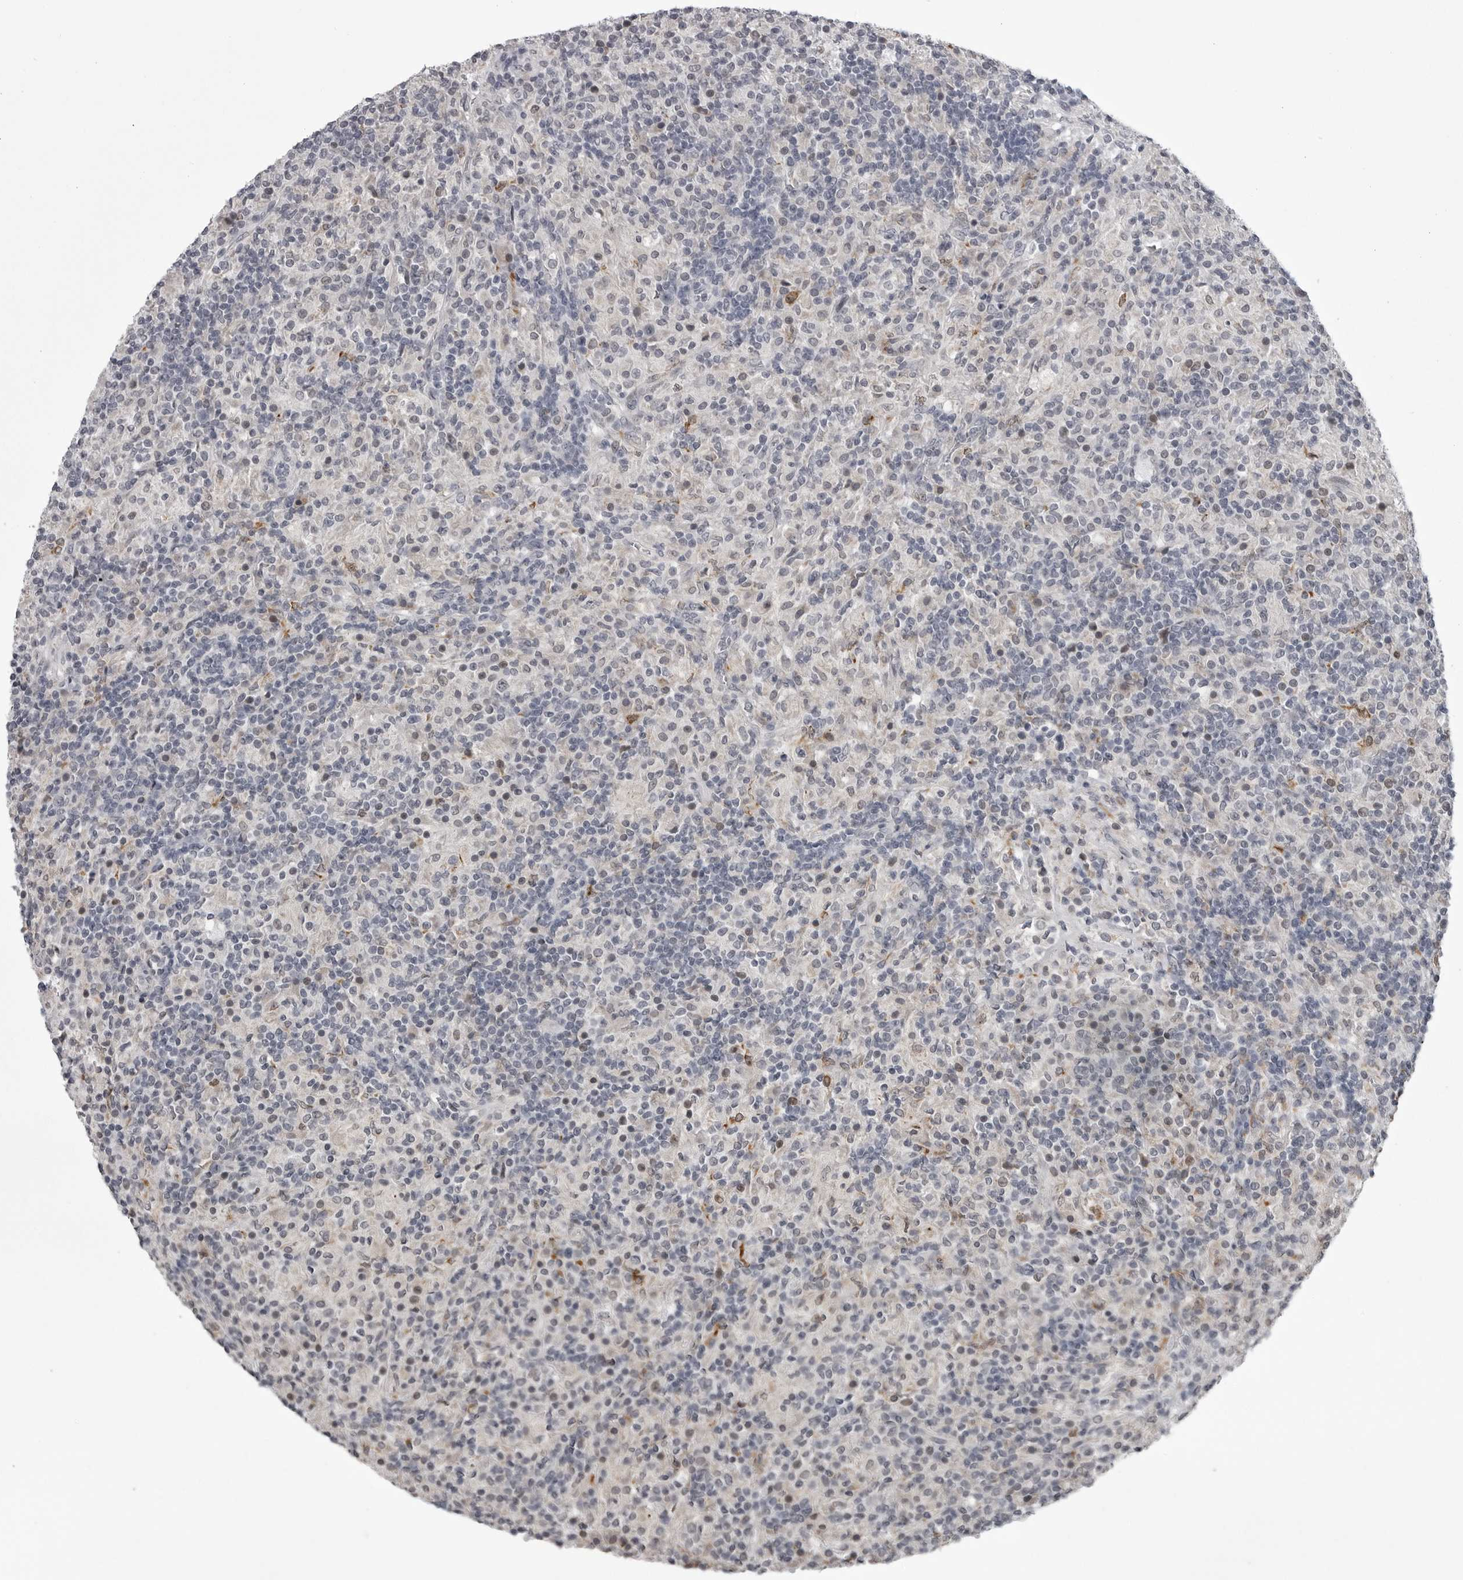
{"staining": {"intensity": "negative", "quantity": "none", "location": "none"}, "tissue": "lymphoma", "cell_type": "Tumor cells", "image_type": "cancer", "snomed": [{"axis": "morphology", "description": "Hodgkin's disease, NOS"}, {"axis": "topography", "description": "Lymph node"}], "caption": "There is no significant expression in tumor cells of Hodgkin's disease. (Stains: DAB (3,3'-diaminobenzidine) immunohistochemistry (IHC) with hematoxylin counter stain, Microscopy: brightfield microscopy at high magnification).", "gene": "LYSMD1", "patient": {"sex": "male", "age": 70}}